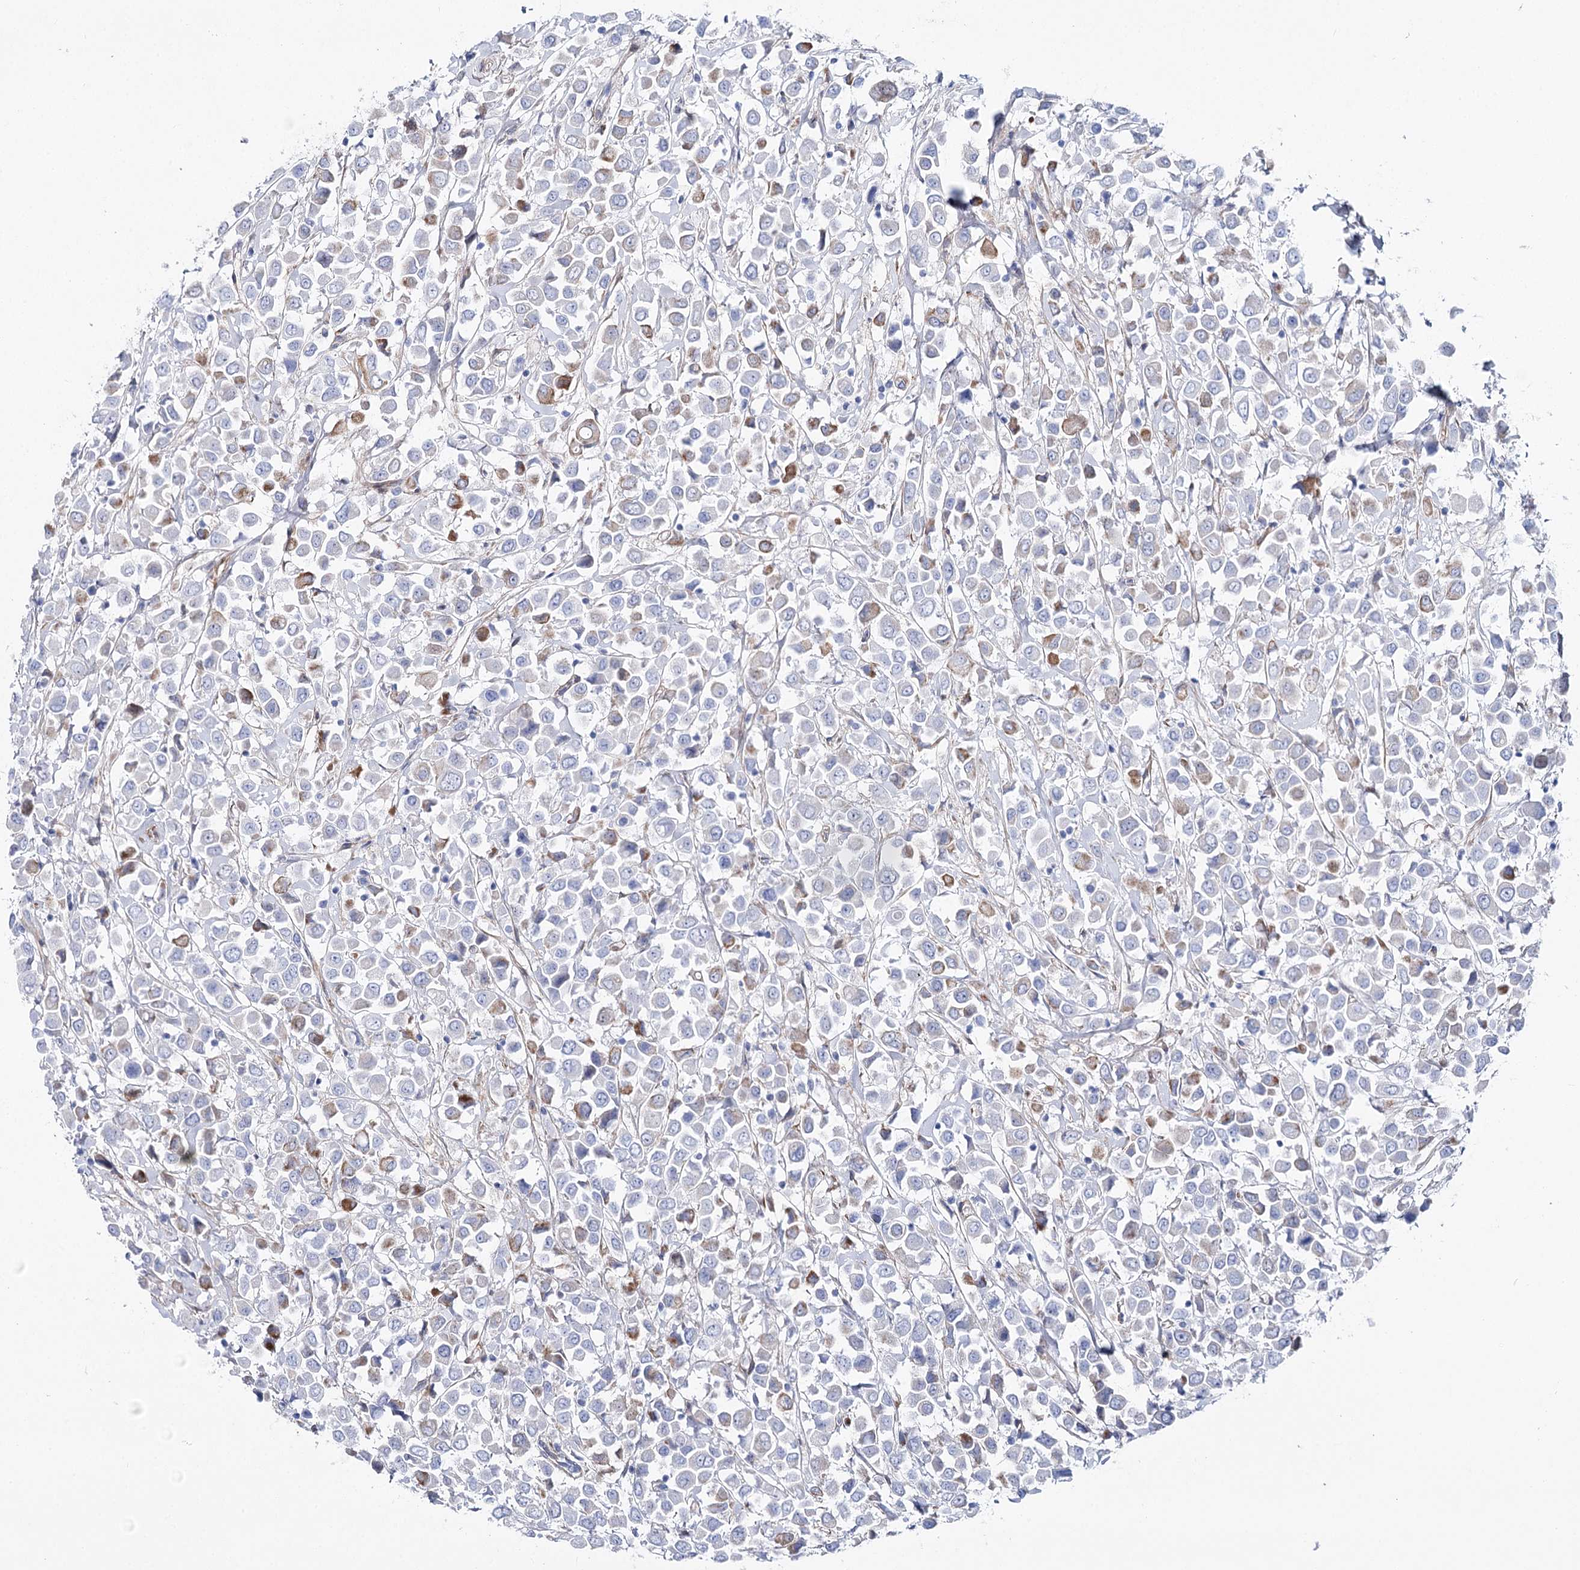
{"staining": {"intensity": "moderate", "quantity": "<25%", "location": "cytoplasmic/membranous"}, "tissue": "breast cancer", "cell_type": "Tumor cells", "image_type": "cancer", "snomed": [{"axis": "morphology", "description": "Duct carcinoma"}, {"axis": "topography", "description": "Breast"}], "caption": "Breast intraductal carcinoma stained with IHC shows moderate cytoplasmic/membranous staining in about <25% of tumor cells.", "gene": "ANKRD23", "patient": {"sex": "female", "age": 61}}